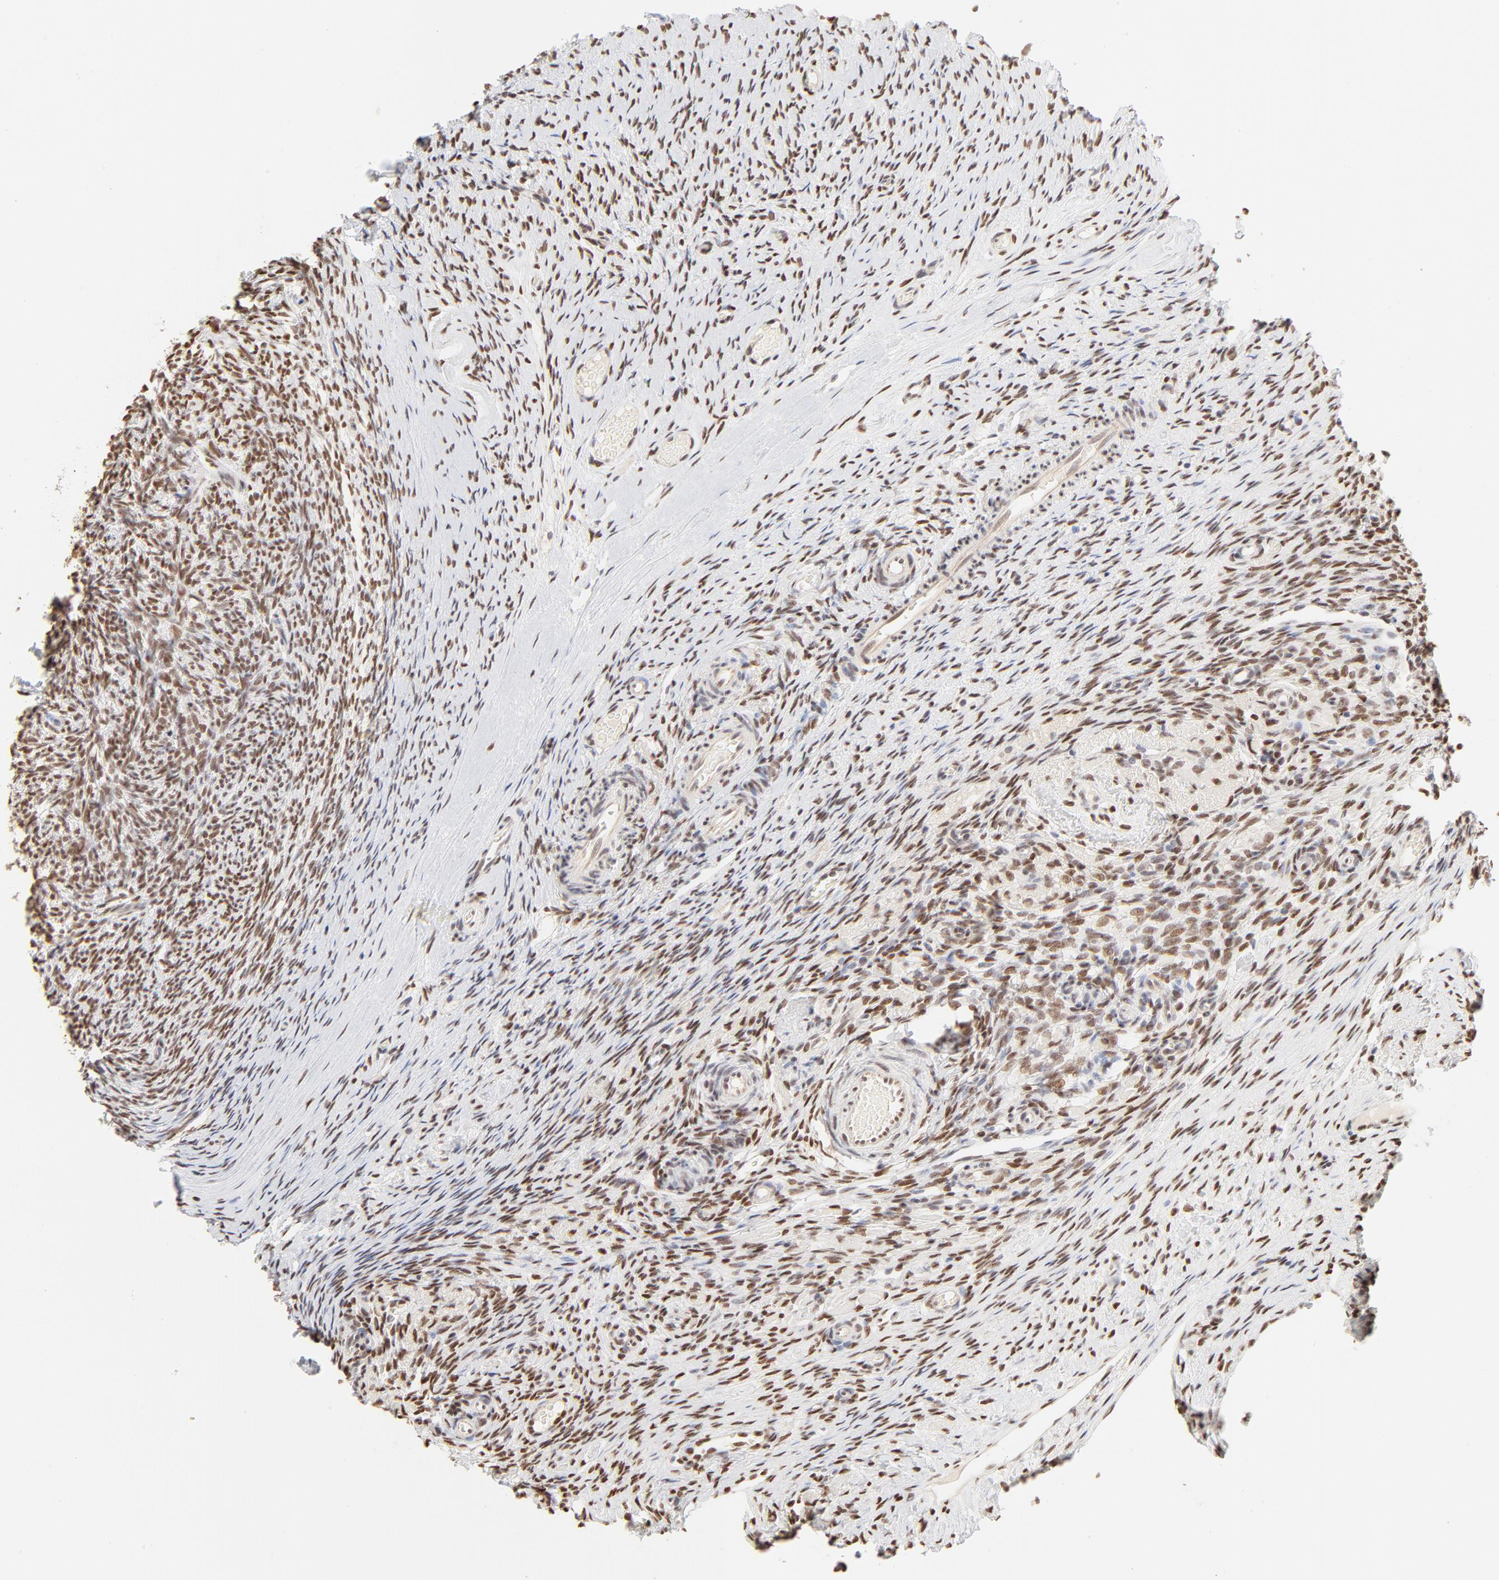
{"staining": {"intensity": "moderate", "quantity": ">75%", "location": "nuclear"}, "tissue": "ovary", "cell_type": "Ovarian stroma cells", "image_type": "normal", "snomed": [{"axis": "morphology", "description": "Normal tissue, NOS"}, {"axis": "topography", "description": "Ovary"}], "caption": "Ovary stained with IHC exhibits moderate nuclear positivity in about >75% of ovarian stroma cells.", "gene": "PBX1", "patient": {"sex": "female", "age": 60}}